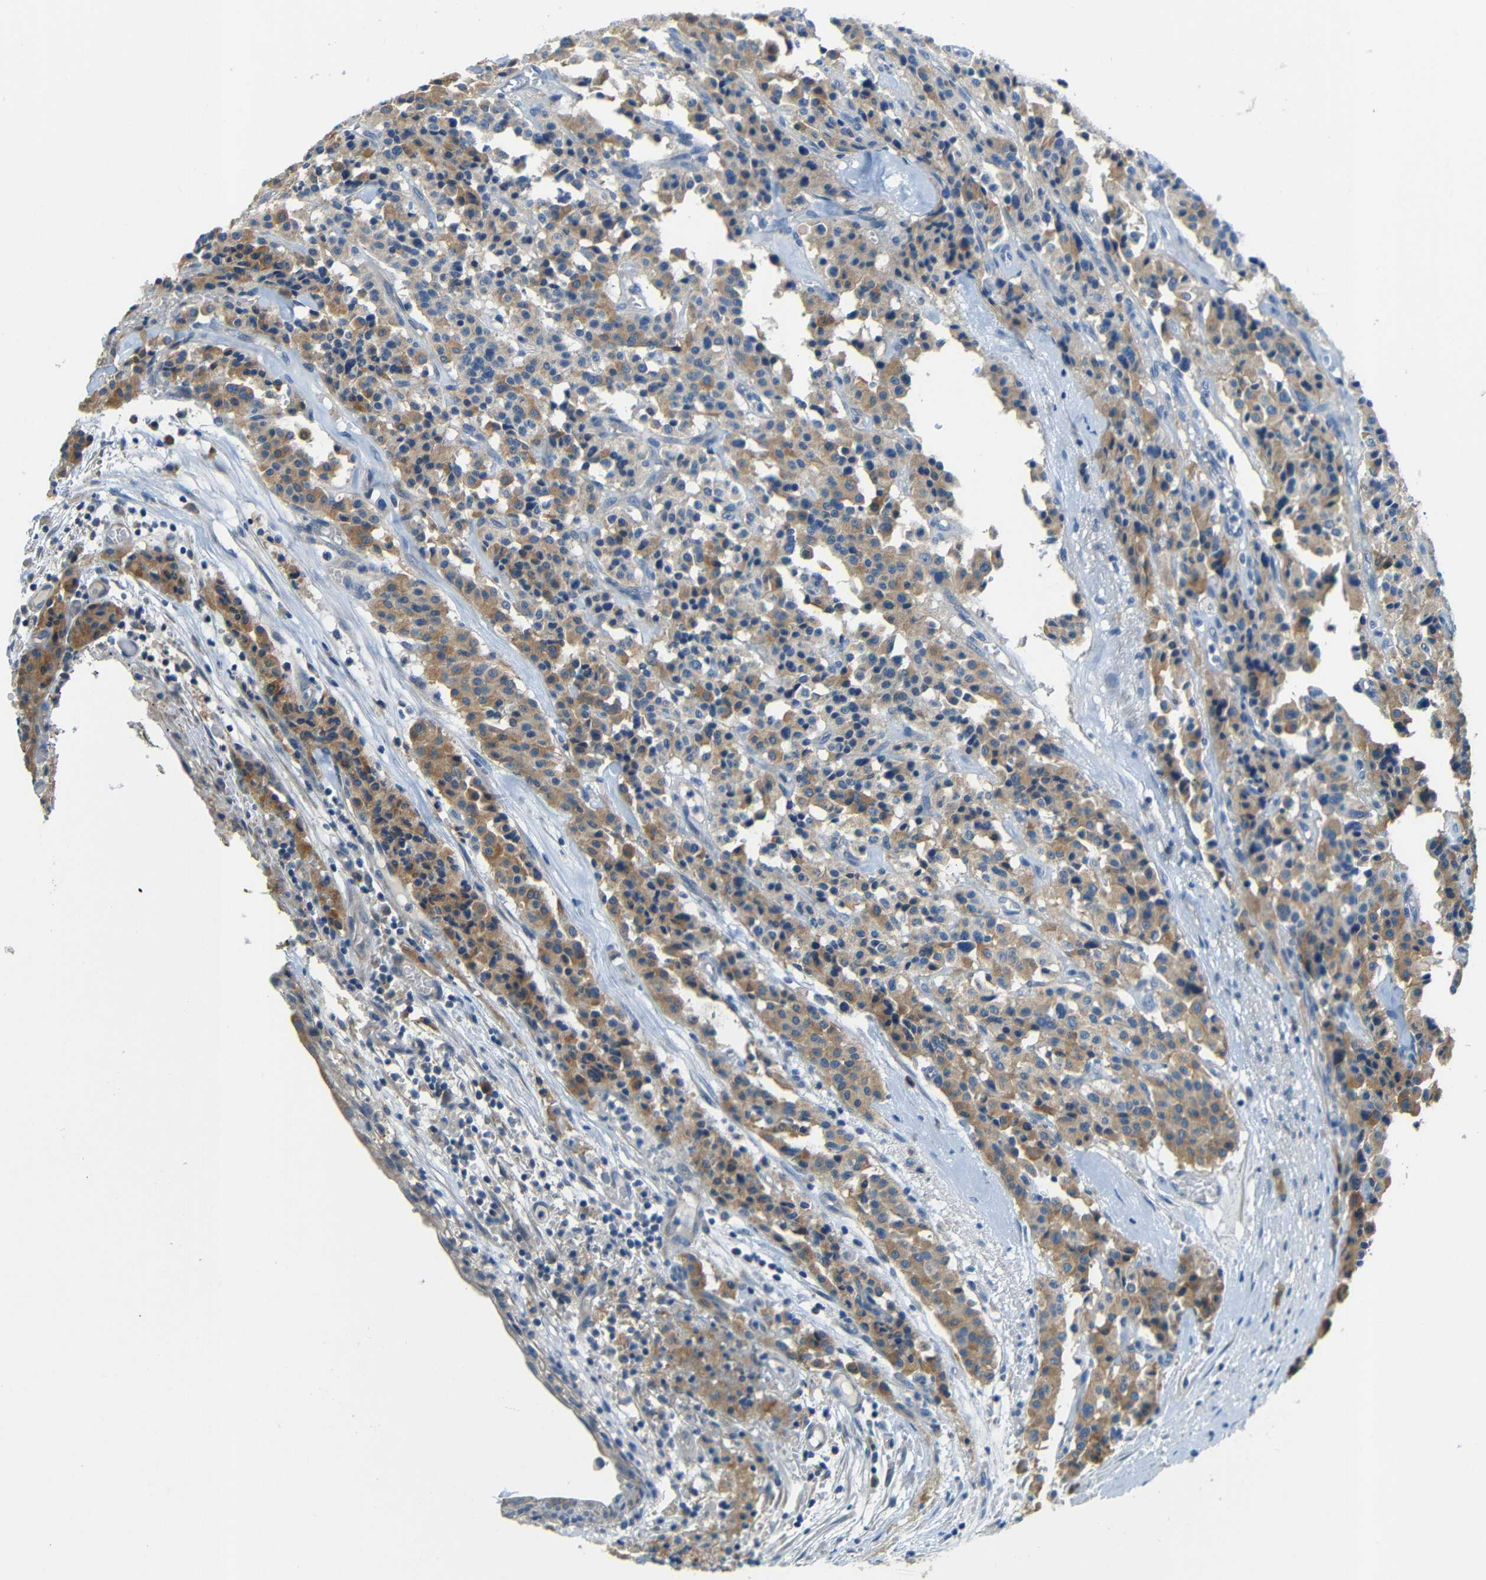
{"staining": {"intensity": "moderate", "quantity": ">75%", "location": "cytoplasmic/membranous"}, "tissue": "carcinoid", "cell_type": "Tumor cells", "image_type": "cancer", "snomed": [{"axis": "morphology", "description": "Carcinoid, malignant, NOS"}, {"axis": "topography", "description": "Lung"}], "caption": "A high-resolution histopathology image shows immunohistochemistry staining of carcinoid, which shows moderate cytoplasmic/membranous expression in about >75% of tumor cells.", "gene": "FNDC3A", "patient": {"sex": "male", "age": 30}}